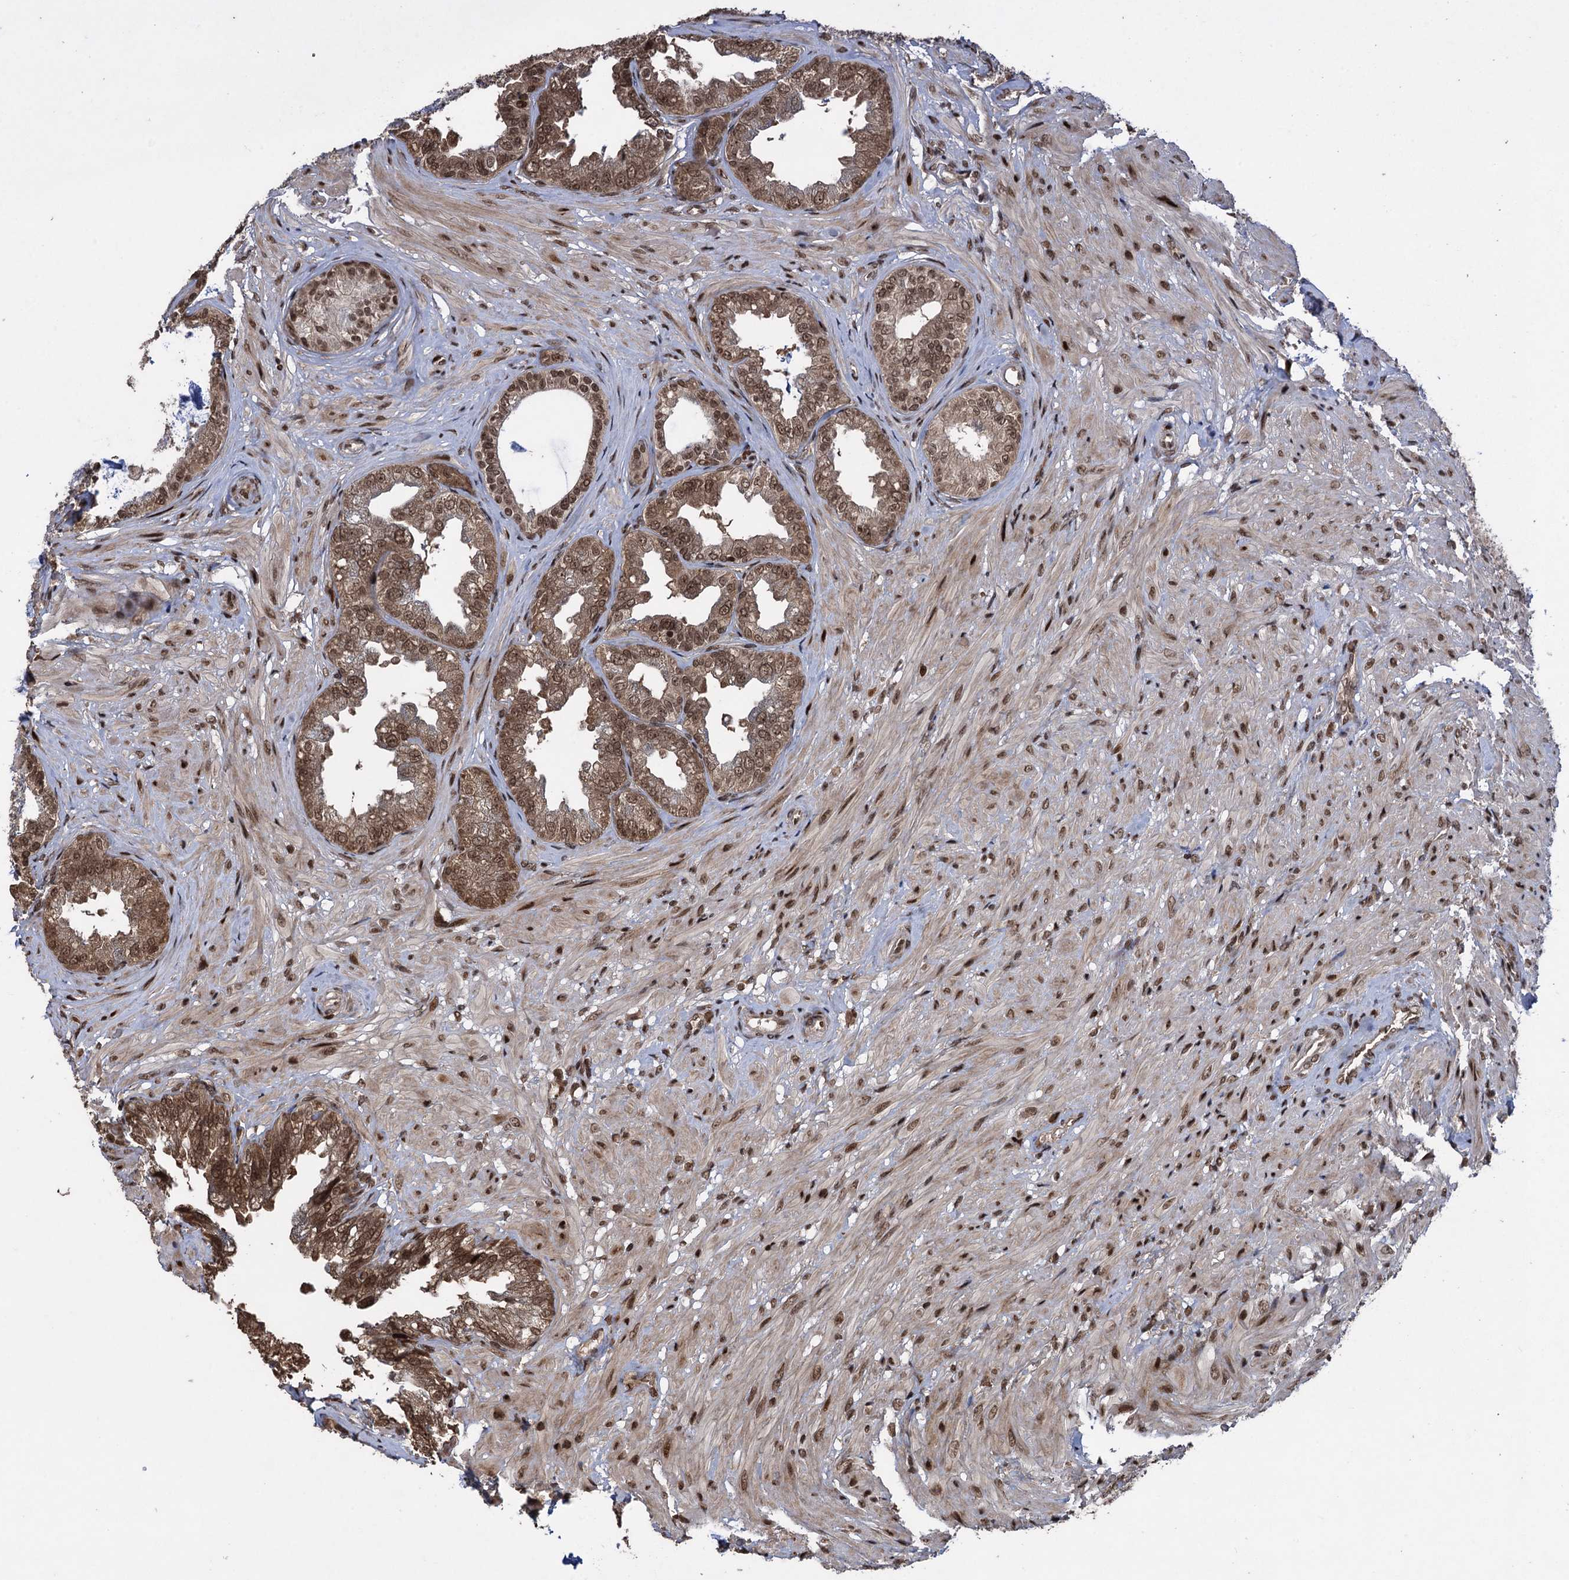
{"staining": {"intensity": "moderate", "quantity": ">75%", "location": "cytoplasmic/membranous,nuclear"}, "tissue": "seminal vesicle", "cell_type": "Glandular cells", "image_type": "normal", "snomed": [{"axis": "morphology", "description": "Normal tissue, NOS"}, {"axis": "topography", "description": "Seminal veicle"}, {"axis": "topography", "description": "Peripheral nerve tissue"}], "caption": "Glandular cells demonstrate medium levels of moderate cytoplasmic/membranous,nuclear expression in about >75% of cells in benign seminal vesicle.", "gene": "ZNF169", "patient": {"sex": "male", "age": 63}}